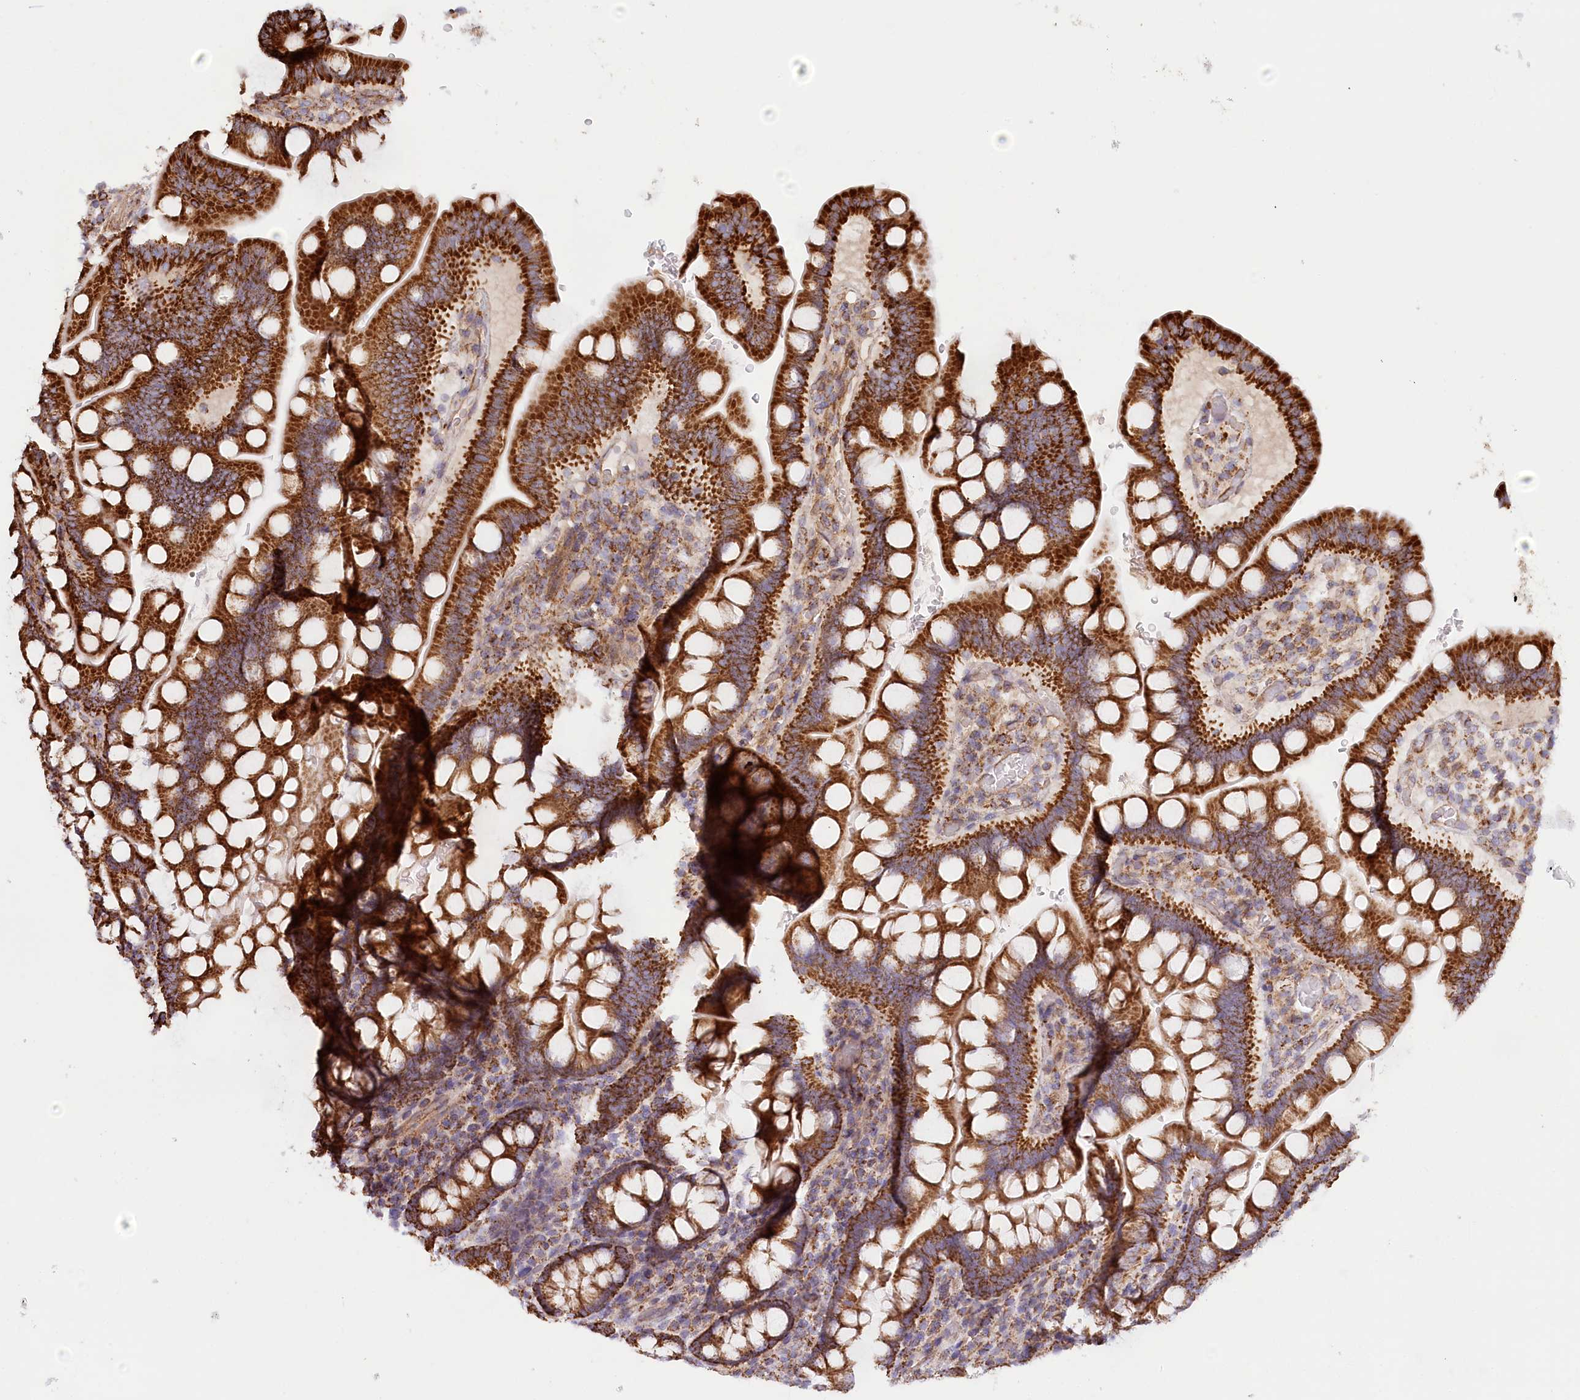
{"staining": {"intensity": "strong", "quantity": ">75%", "location": "cytoplasmic/membranous"}, "tissue": "small intestine", "cell_type": "Glandular cells", "image_type": "normal", "snomed": [{"axis": "morphology", "description": "Normal tissue, NOS"}, {"axis": "topography", "description": "Stomach, upper"}, {"axis": "topography", "description": "Stomach, lower"}, {"axis": "topography", "description": "Small intestine"}], "caption": "Strong cytoplasmic/membranous staining for a protein is identified in about >75% of glandular cells of benign small intestine using immunohistochemistry (IHC).", "gene": "UMPS", "patient": {"sex": "male", "age": 68}}